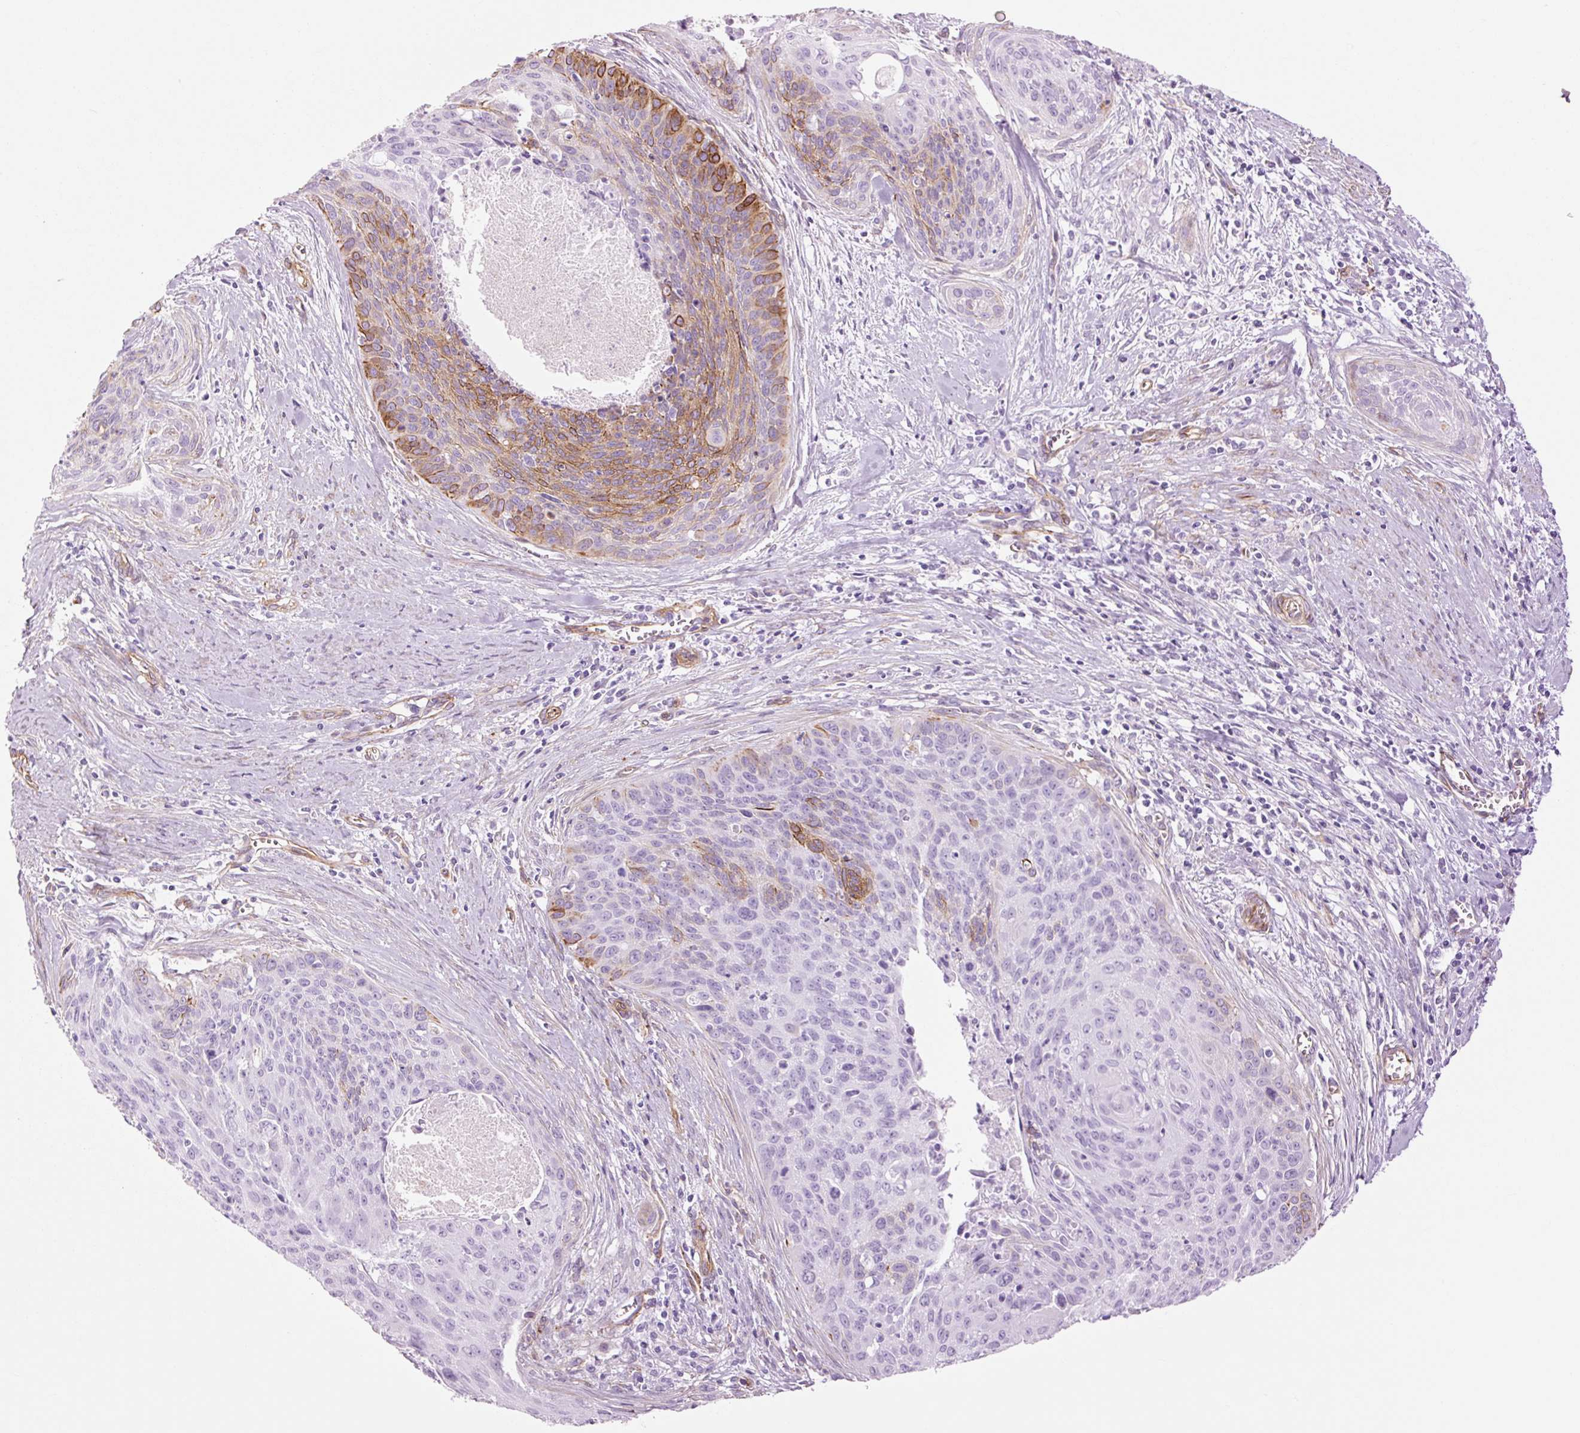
{"staining": {"intensity": "moderate", "quantity": "25%-75%", "location": "cytoplasmic/membranous"}, "tissue": "cervical cancer", "cell_type": "Tumor cells", "image_type": "cancer", "snomed": [{"axis": "morphology", "description": "Squamous cell carcinoma, NOS"}, {"axis": "topography", "description": "Cervix"}], "caption": "IHC histopathology image of neoplastic tissue: human squamous cell carcinoma (cervical) stained using immunohistochemistry demonstrates medium levels of moderate protein expression localized specifically in the cytoplasmic/membranous of tumor cells, appearing as a cytoplasmic/membranous brown color.", "gene": "CAV1", "patient": {"sex": "female", "age": 55}}